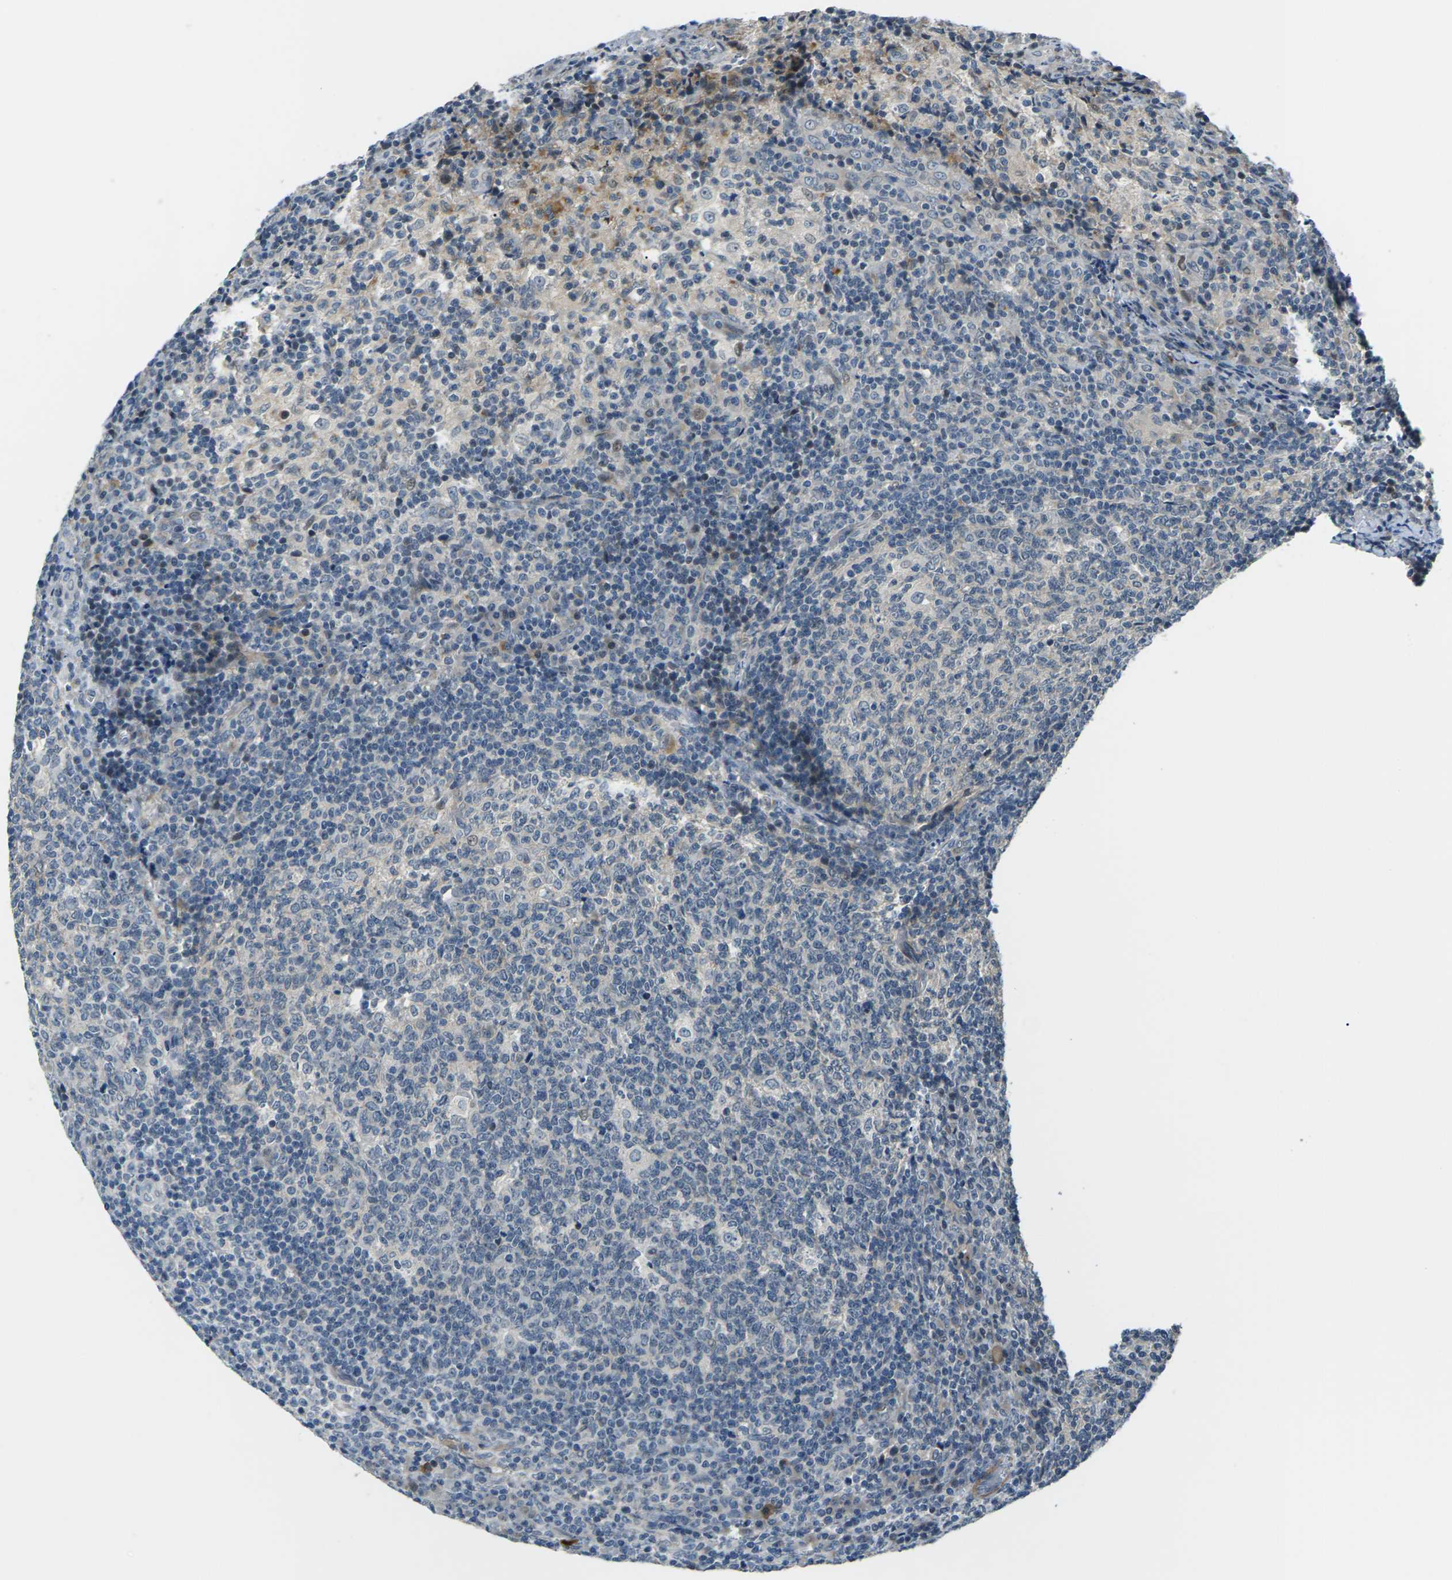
{"staining": {"intensity": "weak", "quantity": "25%-75%", "location": "cytoplasmic/membranous"}, "tissue": "lymph node", "cell_type": "Germinal center cells", "image_type": "normal", "snomed": [{"axis": "morphology", "description": "Normal tissue, NOS"}, {"axis": "morphology", "description": "Inflammation, NOS"}, {"axis": "topography", "description": "Lymph node"}], "caption": "A brown stain shows weak cytoplasmic/membranous staining of a protein in germinal center cells of benign human lymph node.", "gene": "SLC13A3", "patient": {"sex": "male", "age": 55}}